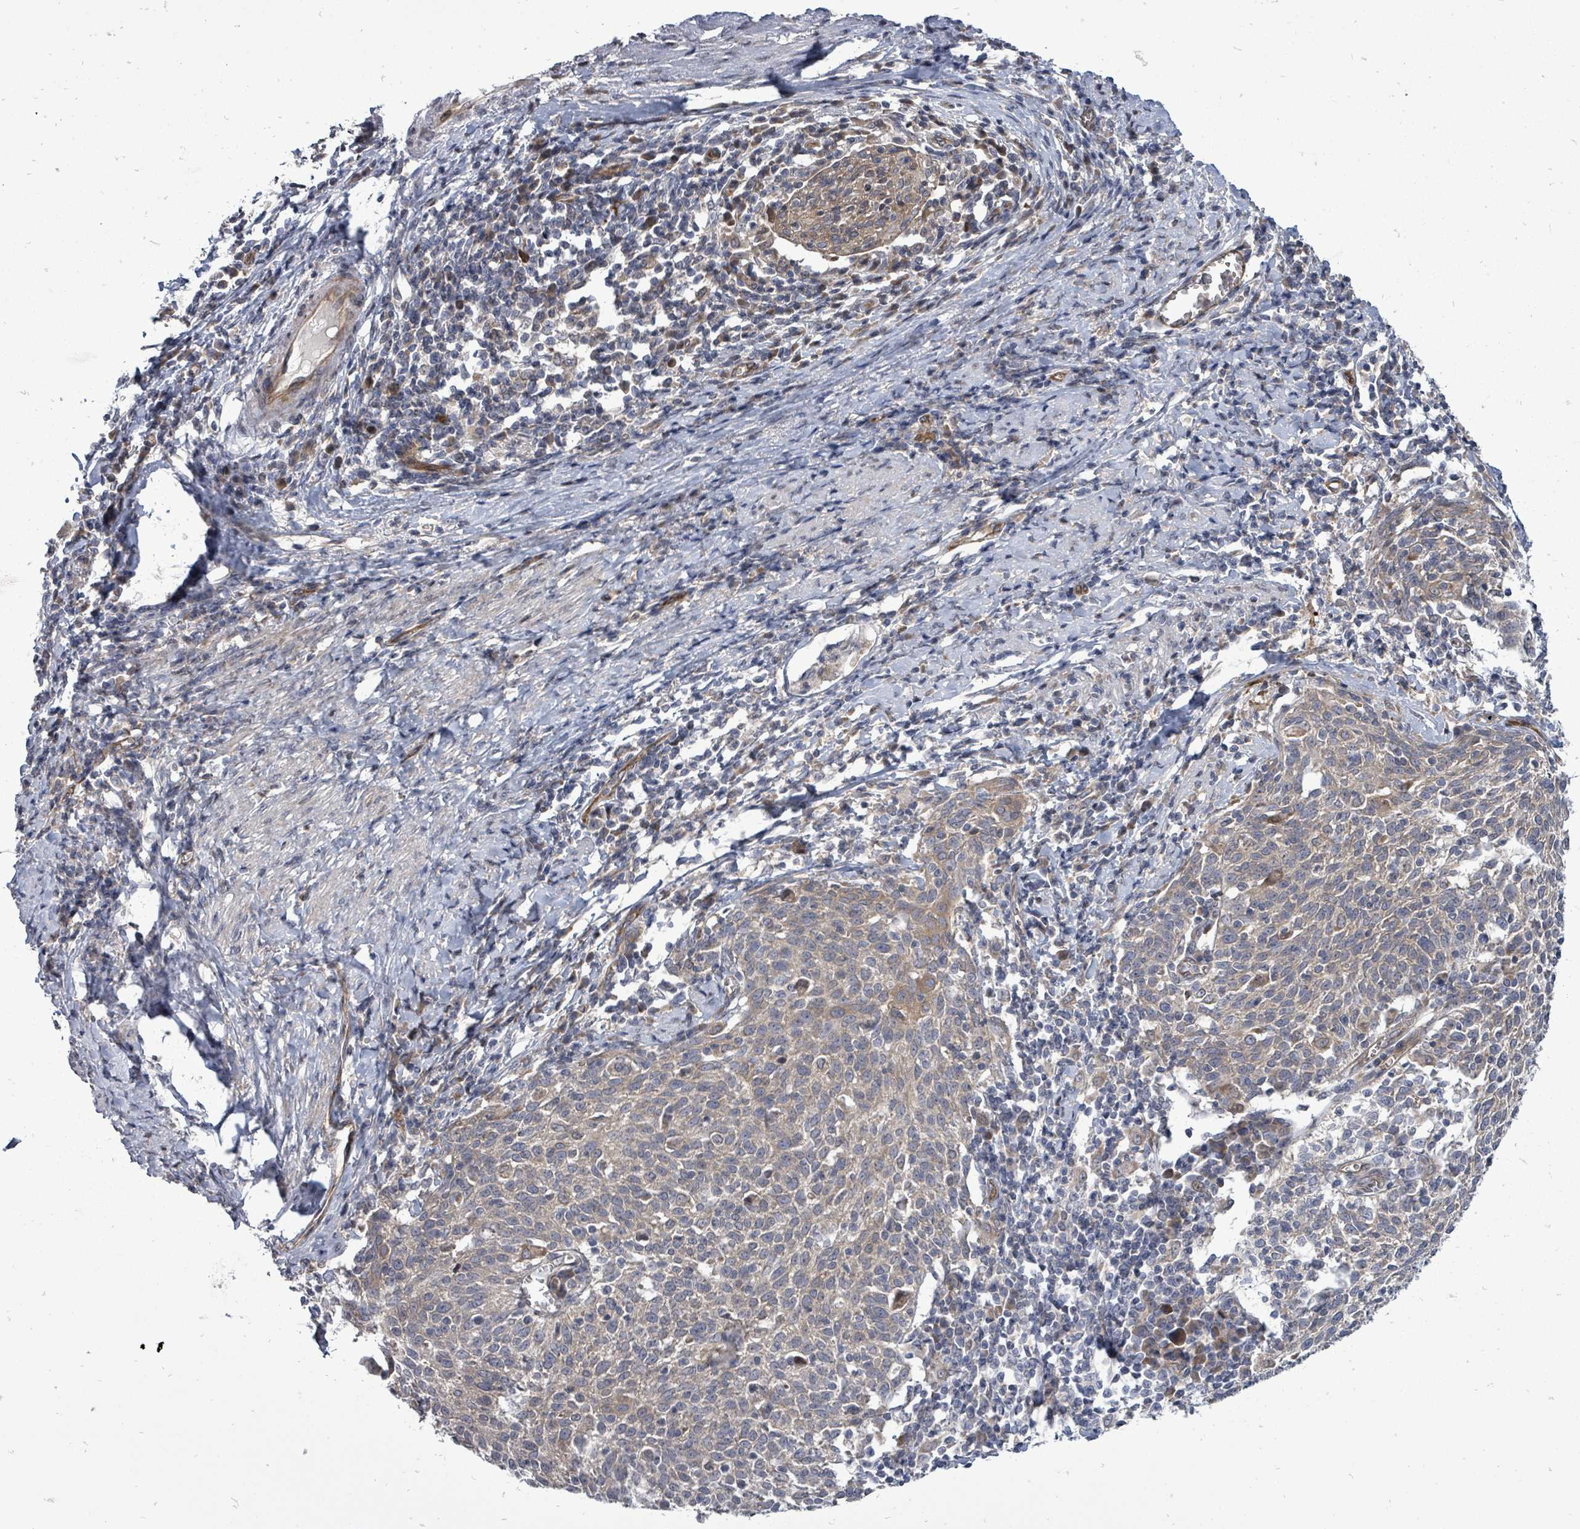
{"staining": {"intensity": "weak", "quantity": "25%-75%", "location": "cytoplasmic/membranous"}, "tissue": "cervical cancer", "cell_type": "Tumor cells", "image_type": "cancer", "snomed": [{"axis": "morphology", "description": "Squamous cell carcinoma, NOS"}, {"axis": "topography", "description": "Cervix"}], "caption": "Human cervical squamous cell carcinoma stained with a brown dye displays weak cytoplasmic/membranous positive staining in approximately 25%-75% of tumor cells.", "gene": "RALGAPB", "patient": {"sex": "female", "age": 52}}